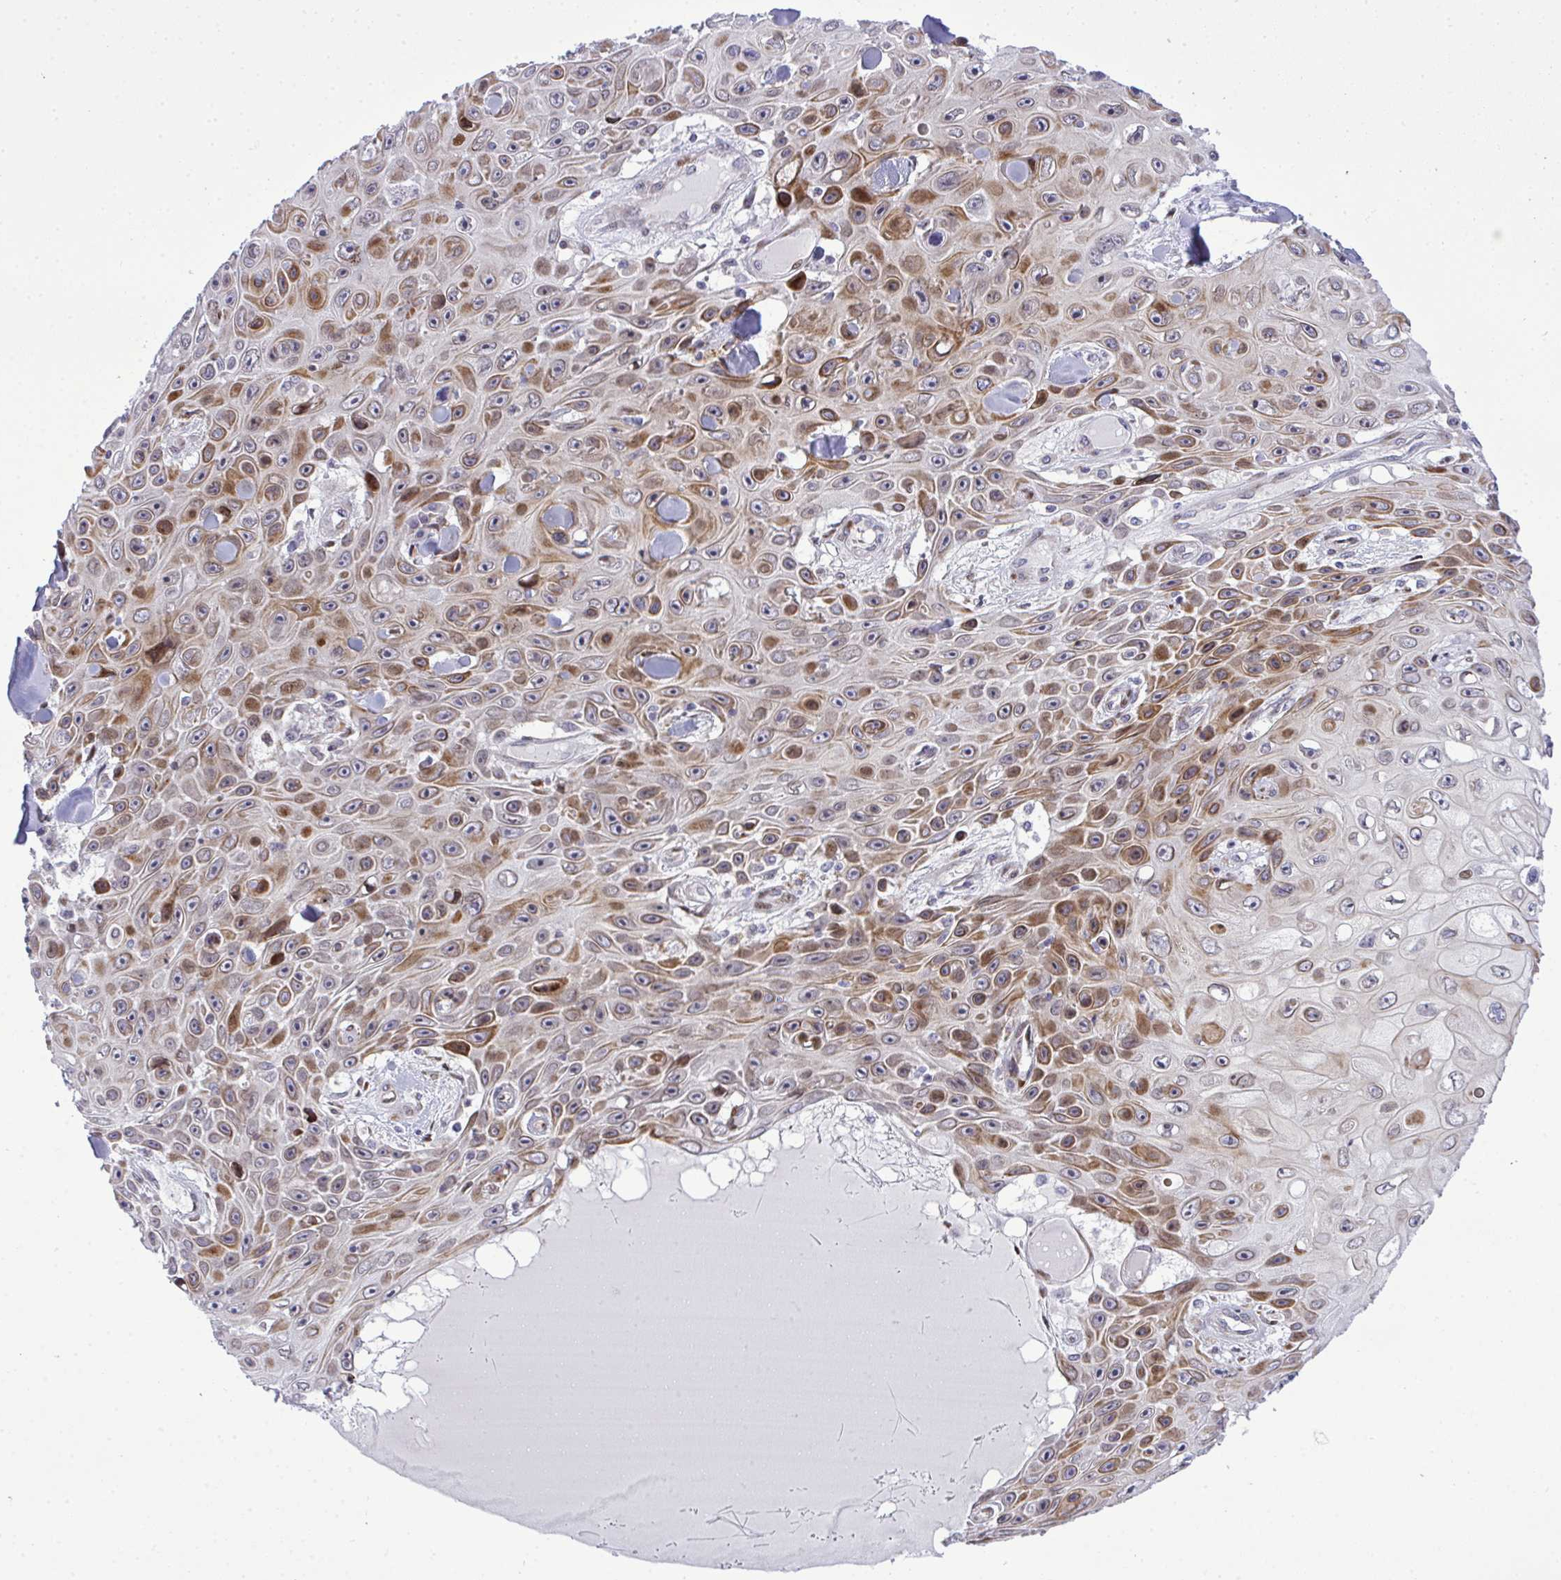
{"staining": {"intensity": "moderate", "quantity": ">75%", "location": "cytoplasmic/membranous,nuclear"}, "tissue": "skin cancer", "cell_type": "Tumor cells", "image_type": "cancer", "snomed": [{"axis": "morphology", "description": "Squamous cell carcinoma, NOS"}, {"axis": "topography", "description": "Skin"}], "caption": "Protein staining shows moderate cytoplasmic/membranous and nuclear expression in approximately >75% of tumor cells in skin cancer.", "gene": "CASTOR2", "patient": {"sex": "male", "age": 82}}